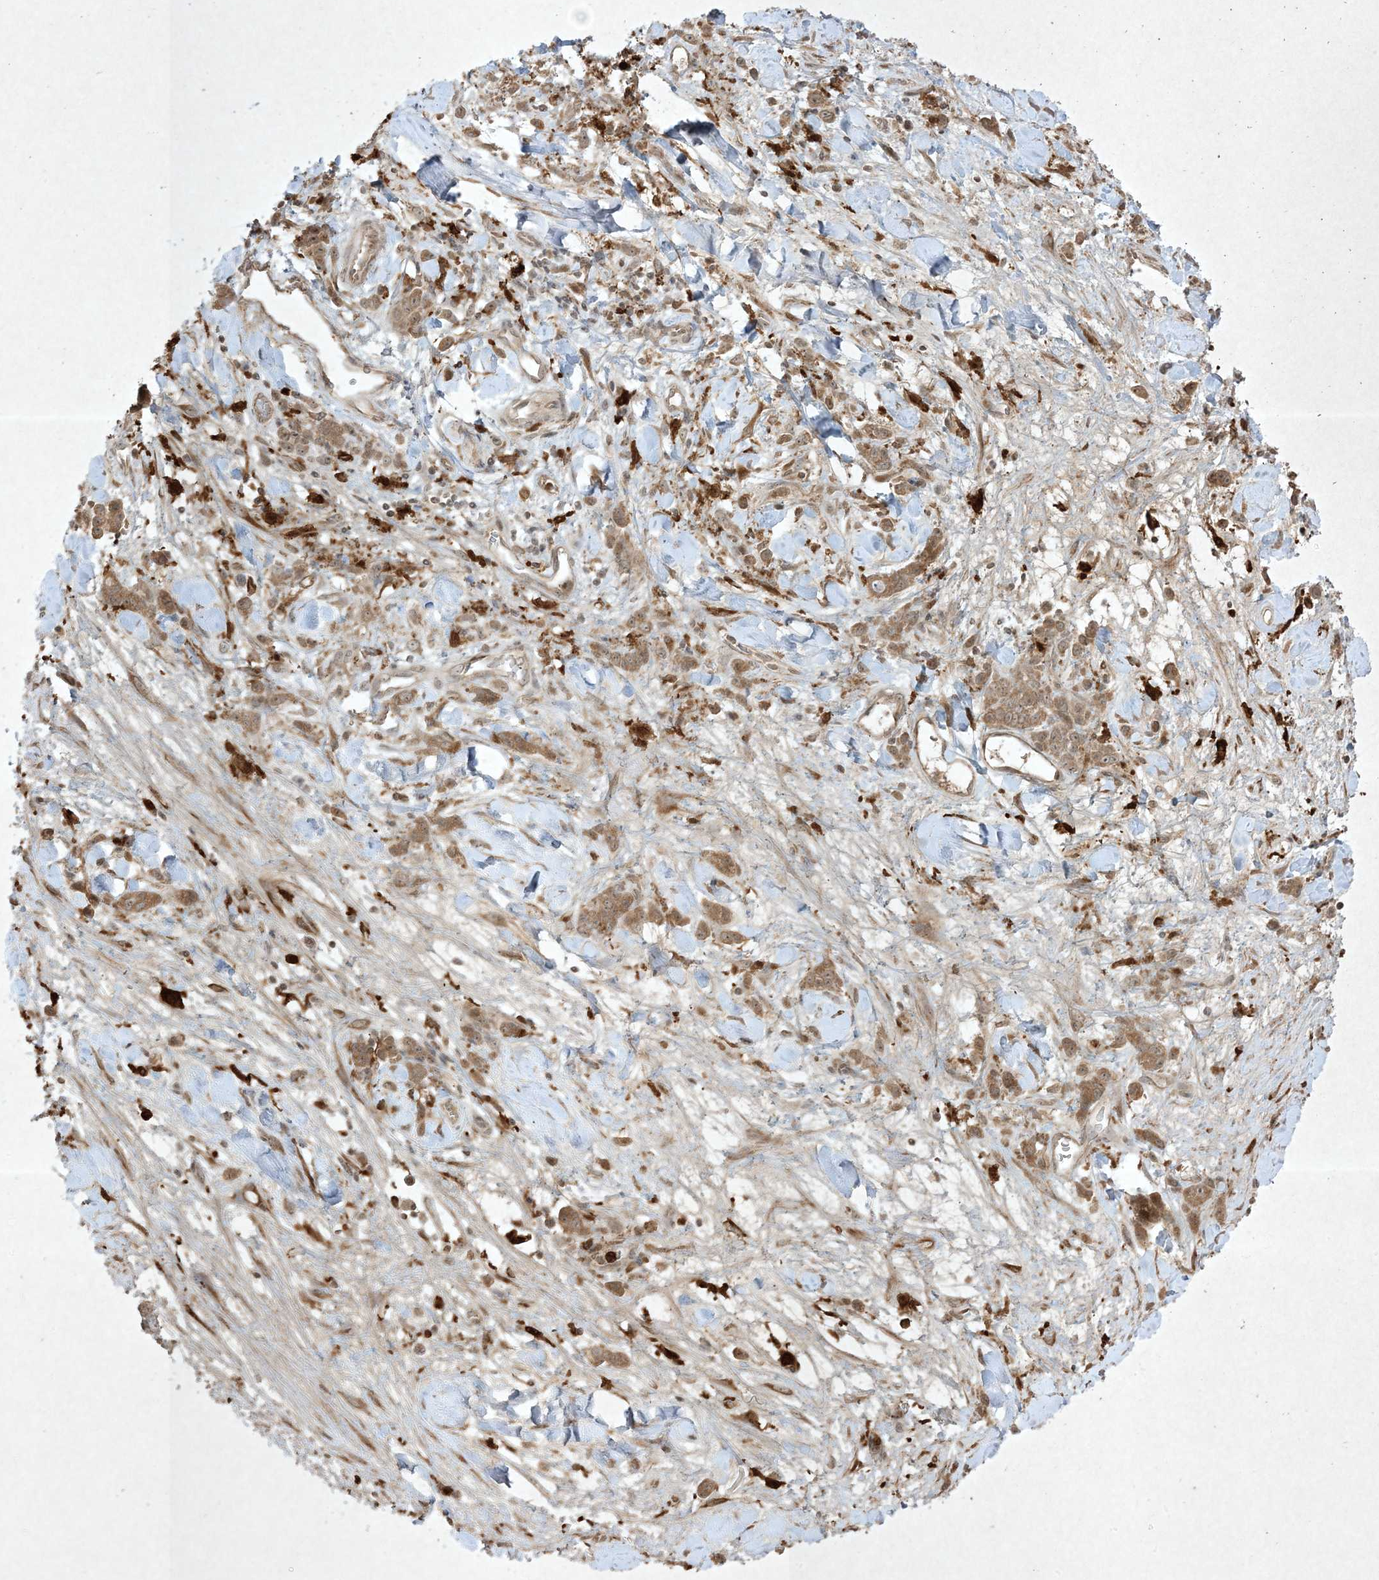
{"staining": {"intensity": "moderate", "quantity": ">75%", "location": "cytoplasmic/membranous"}, "tissue": "stomach cancer", "cell_type": "Tumor cells", "image_type": "cancer", "snomed": [{"axis": "morphology", "description": "Normal tissue, NOS"}, {"axis": "morphology", "description": "Adenocarcinoma, NOS"}, {"axis": "topography", "description": "Stomach"}], "caption": "Stomach cancer (adenocarcinoma) tissue displays moderate cytoplasmic/membranous expression in about >75% of tumor cells, visualized by immunohistochemistry.", "gene": "PTK6", "patient": {"sex": "male", "age": 82}}